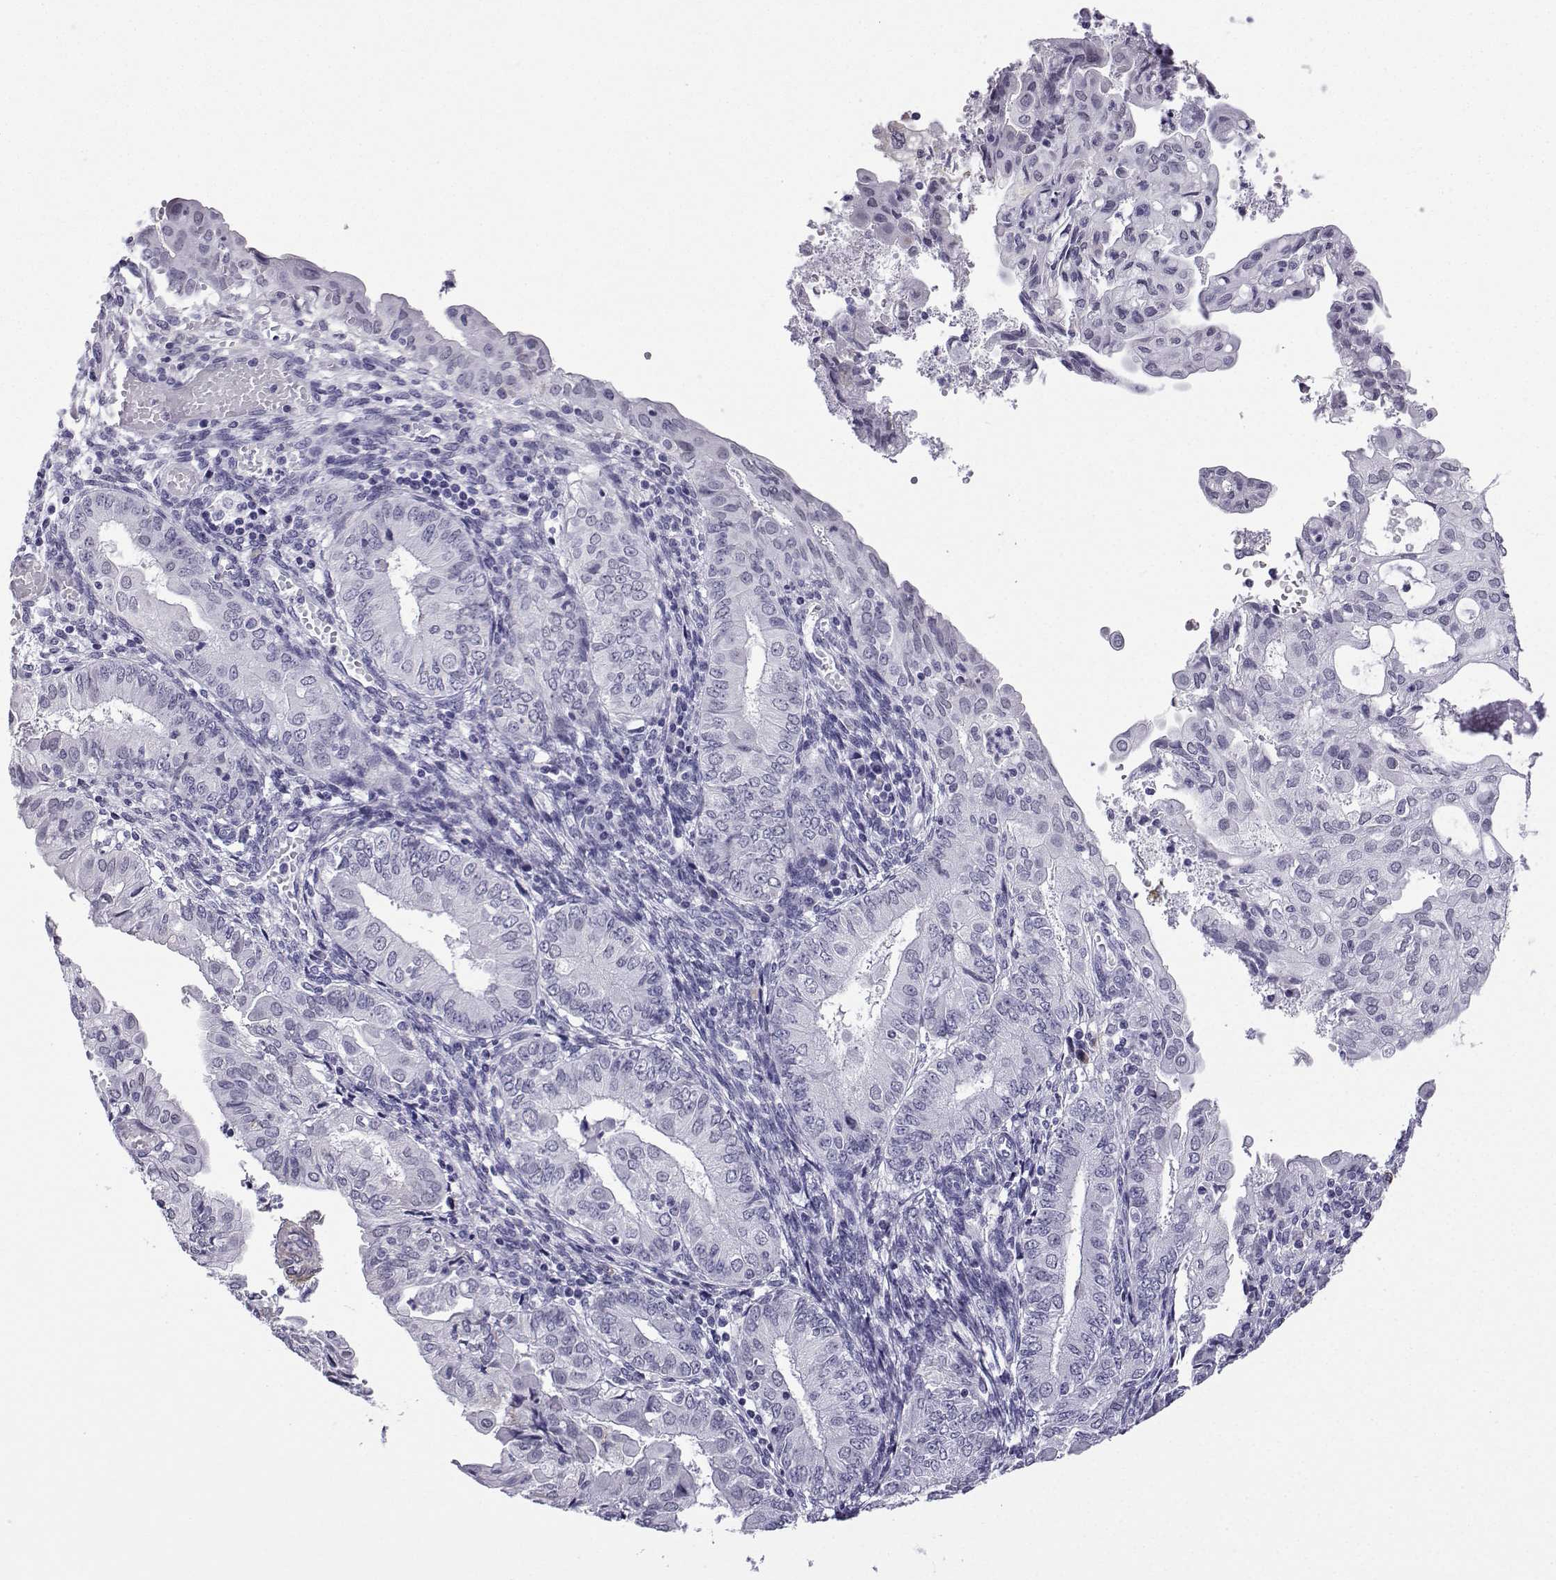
{"staining": {"intensity": "negative", "quantity": "none", "location": "none"}, "tissue": "endometrial cancer", "cell_type": "Tumor cells", "image_type": "cancer", "snomed": [{"axis": "morphology", "description": "Adenocarcinoma, NOS"}, {"axis": "topography", "description": "Endometrium"}], "caption": "A micrograph of human adenocarcinoma (endometrial) is negative for staining in tumor cells.", "gene": "MRGBP", "patient": {"sex": "female", "age": 68}}